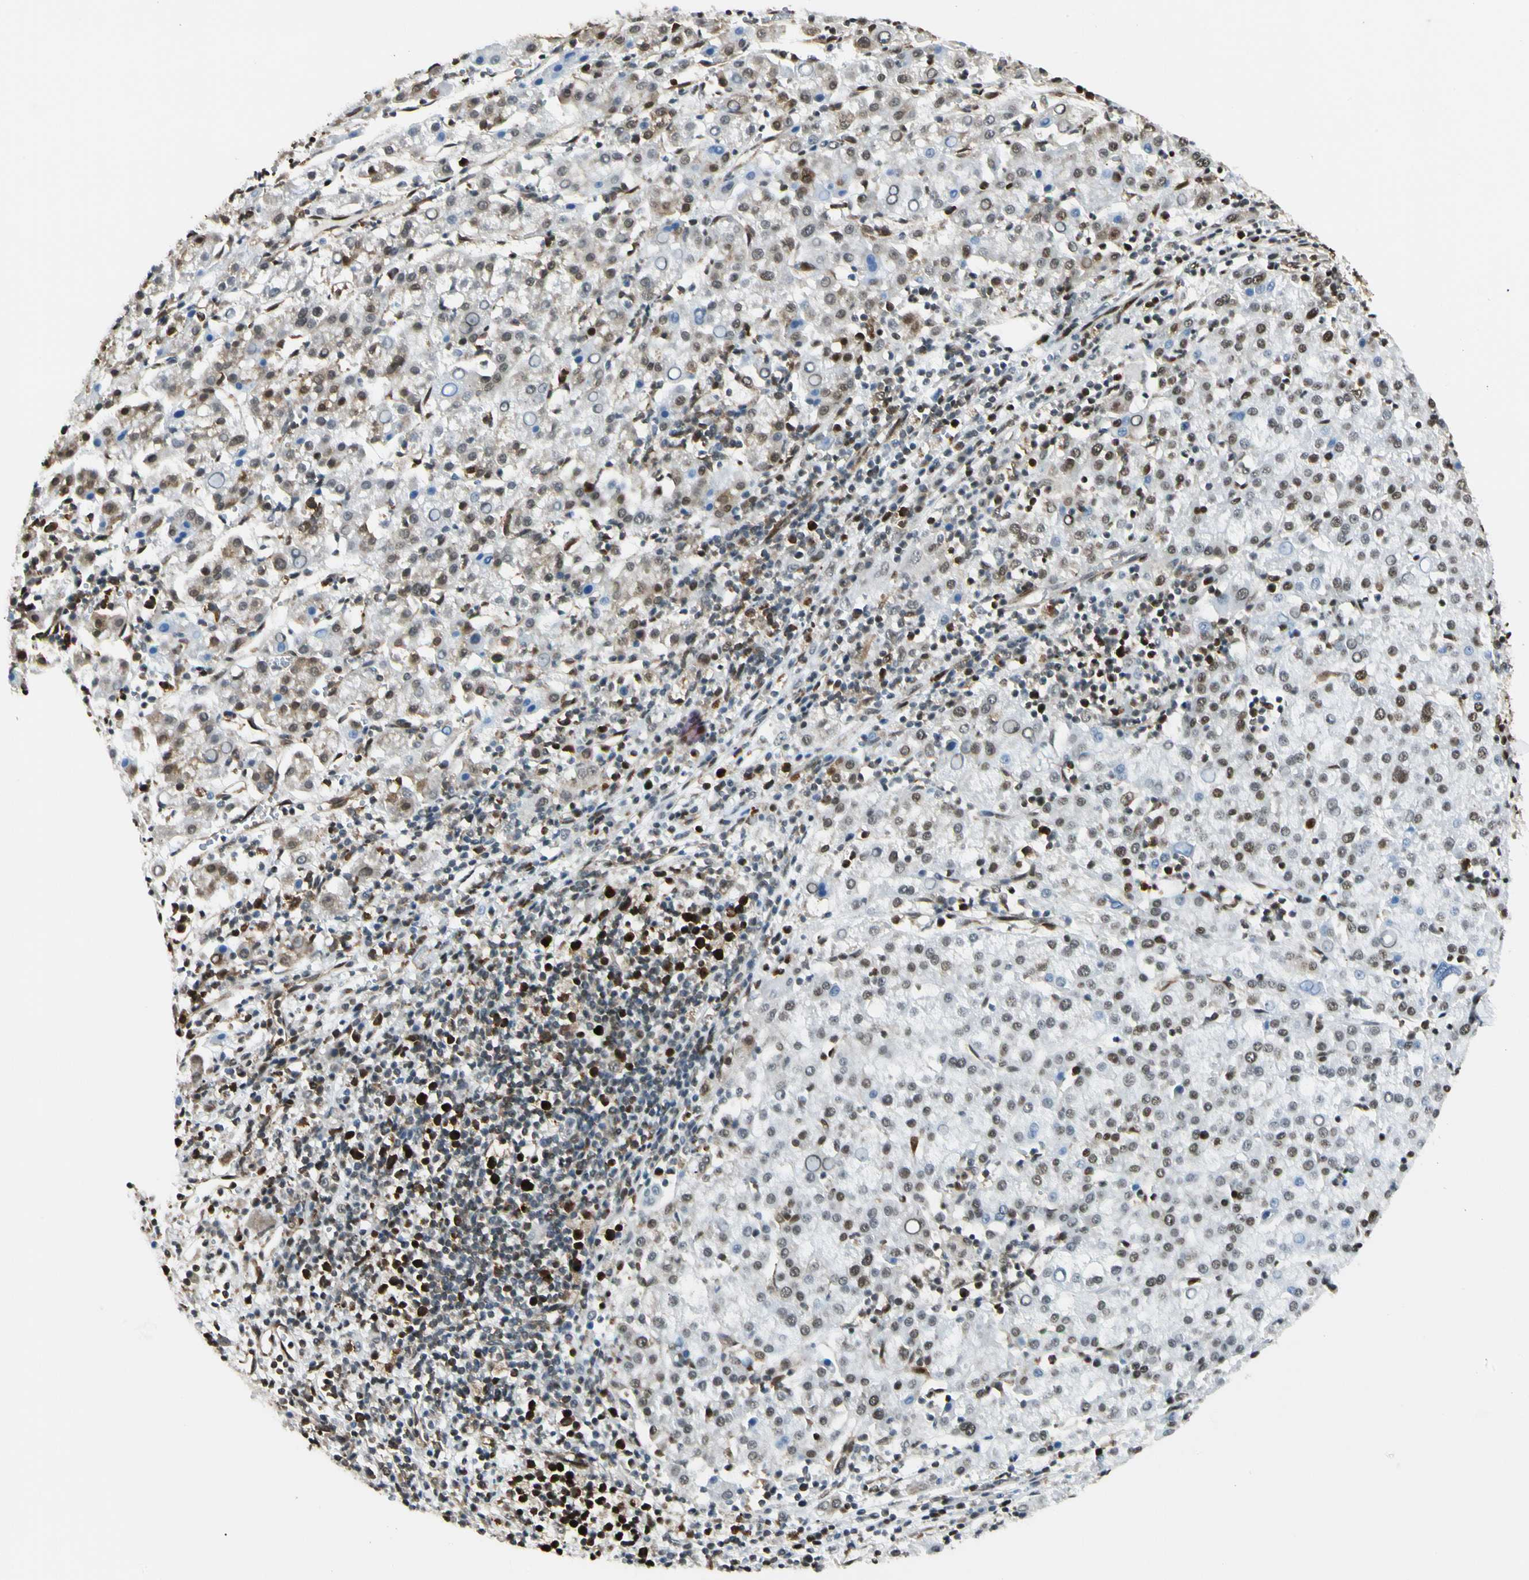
{"staining": {"intensity": "moderate", "quantity": "25%-75%", "location": "cytoplasmic/membranous,nuclear"}, "tissue": "liver cancer", "cell_type": "Tumor cells", "image_type": "cancer", "snomed": [{"axis": "morphology", "description": "Carcinoma, Hepatocellular, NOS"}, {"axis": "topography", "description": "Liver"}], "caption": "Approximately 25%-75% of tumor cells in human liver hepatocellular carcinoma exhibit moderate cytoplasmic/membranous and nuclear protein staining as visualized by brown immunohistochemical staining.", "gene": "FUS", "patient": {"sex": "female", "age": 58}}